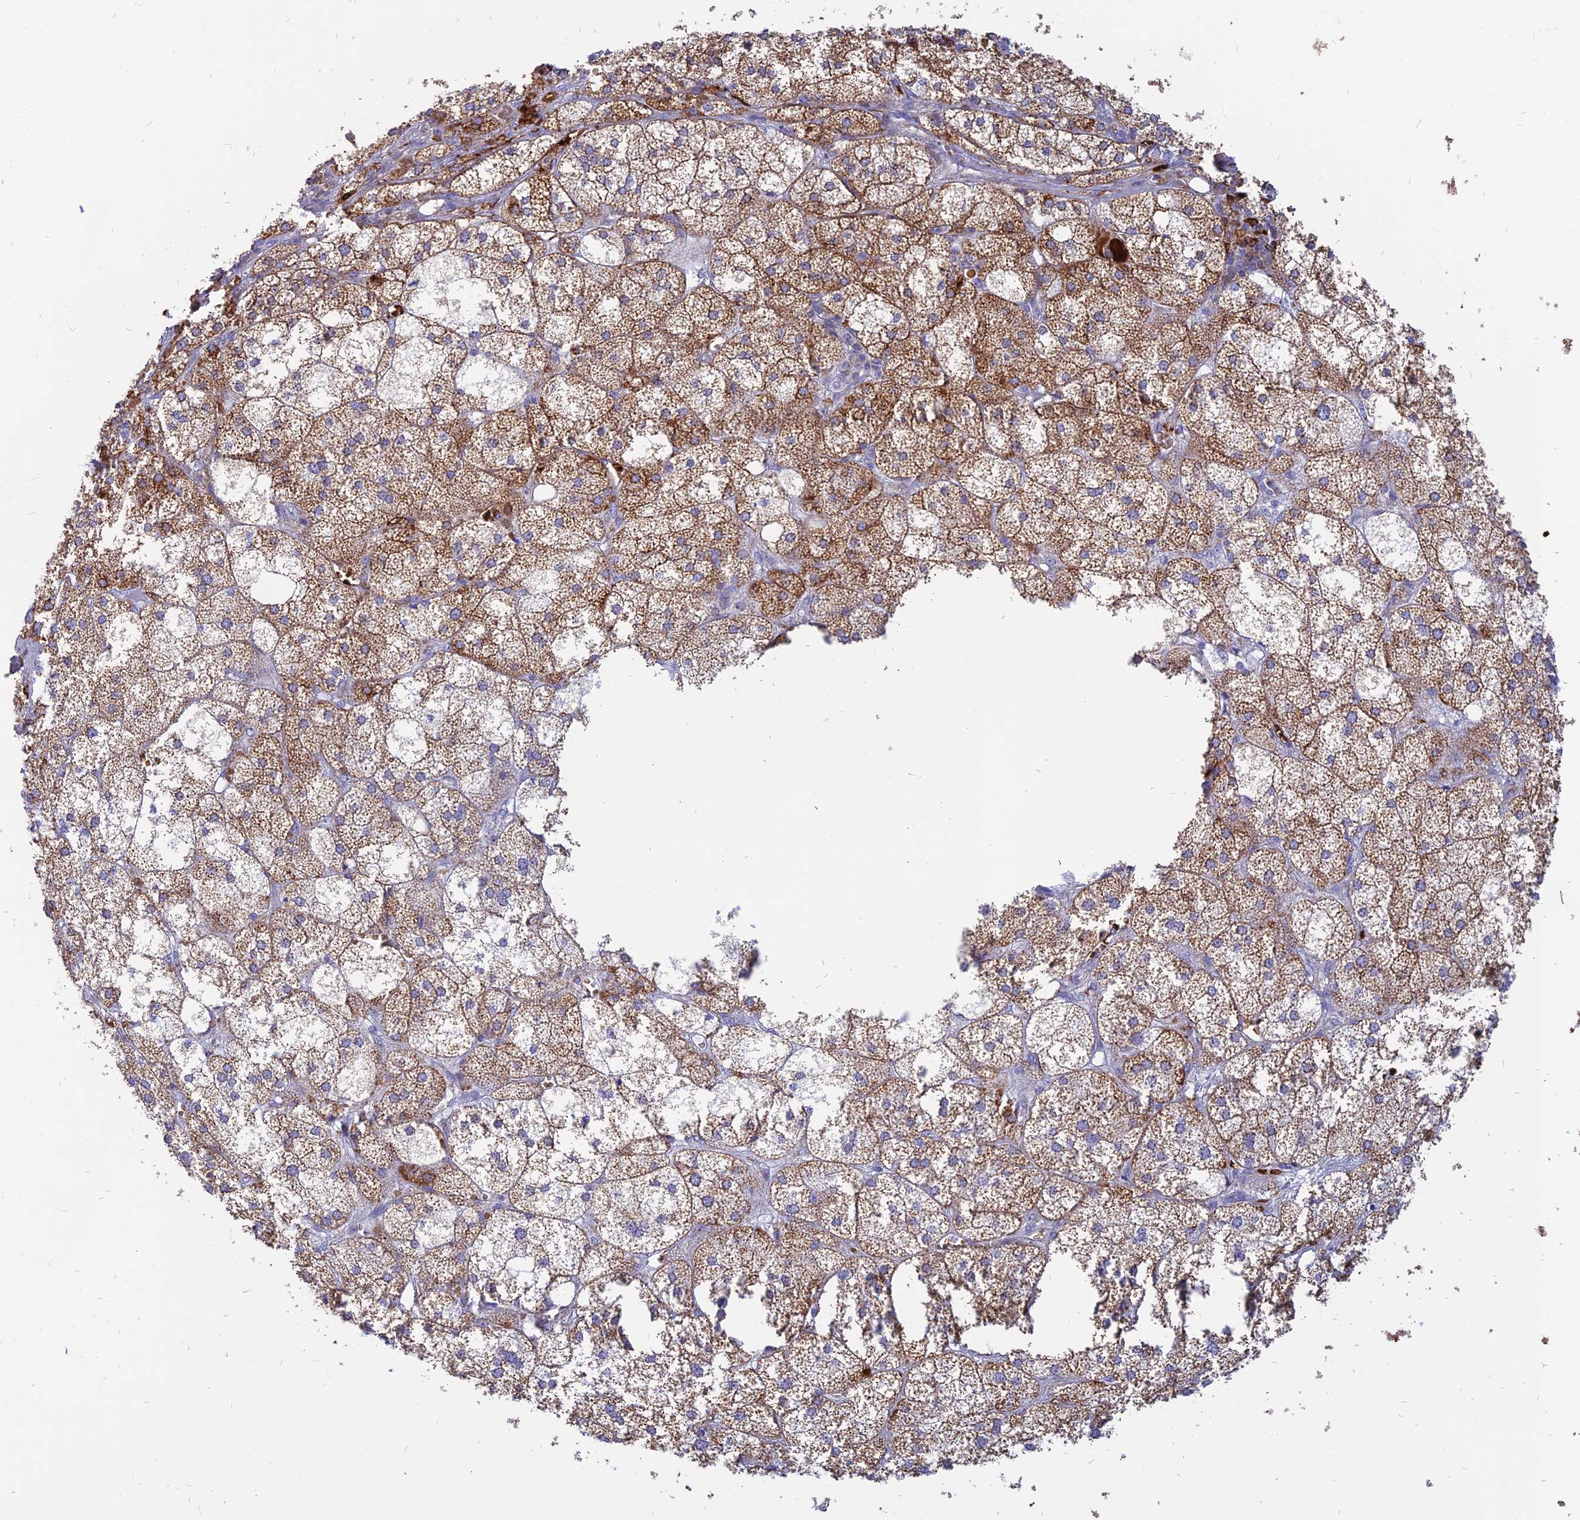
{"staining": {"intensity": "strong", "quantity": "25%-75%", "location": "cytoplasmic/membranous"}, "tissue": "adrenal gland", "cell_type": "Glandular cells", "image_type": "normal", "snomed": [{"axis": "morphology", "description": "Normal tissue, NOS"}, {"axis": "topography", "description": "Adrenal gland"}], "caption": "The image exhibits a brown stain indicating the presence of a protein in the cytoplasmic/membranous of glandular cells in adrenal gland. The protein is stained brown, and the nuclei are stained in blue (DAB IHC with brightfield microscopy, high magnification).", "gene": "HHAT", "patient": {"sex": "female", "age": 61}}